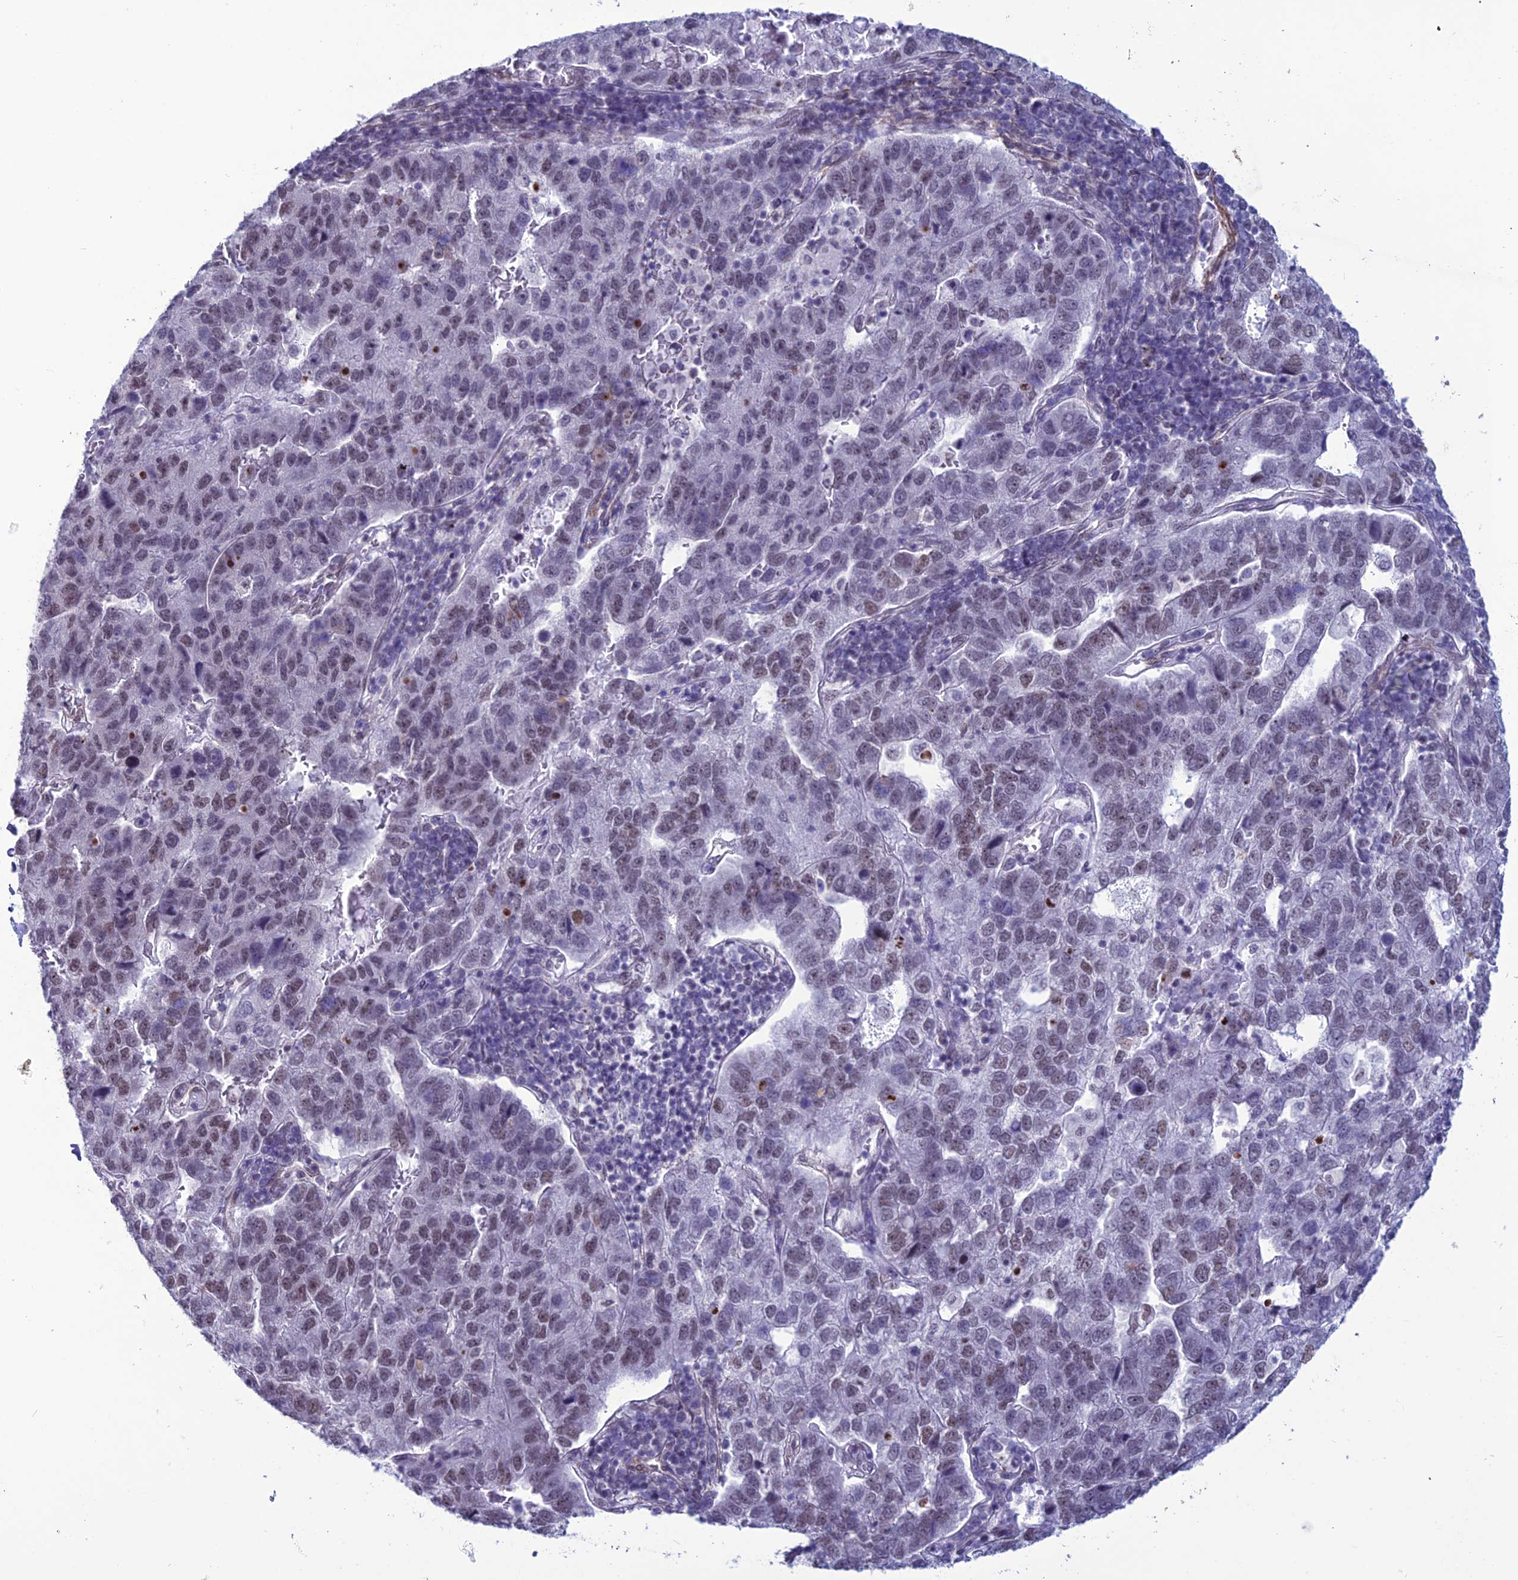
{"staining": {"intensity": "weak", "quantity": "25%-75%", "location": "nuclear"}, "tissue": "pancreatic cancer", "cell_type": "Tumor cells", "image_type": "cancer", "snomed": [{"axis": "morphology", "description": "Adenocarcinoma, NOS"}, {"axis": "topography", "description": "Pancreas"}], "caption": "A brown stain labels weak nuclear positivity of a protein in human pancreatic cancer tumor cells. (DAB (3,3'-diaminobenzidine) = brown stain, brightfield microscopy at high magnification).", "gene": "U2AF1", "patient": {"sex": "female", "age": 61}}